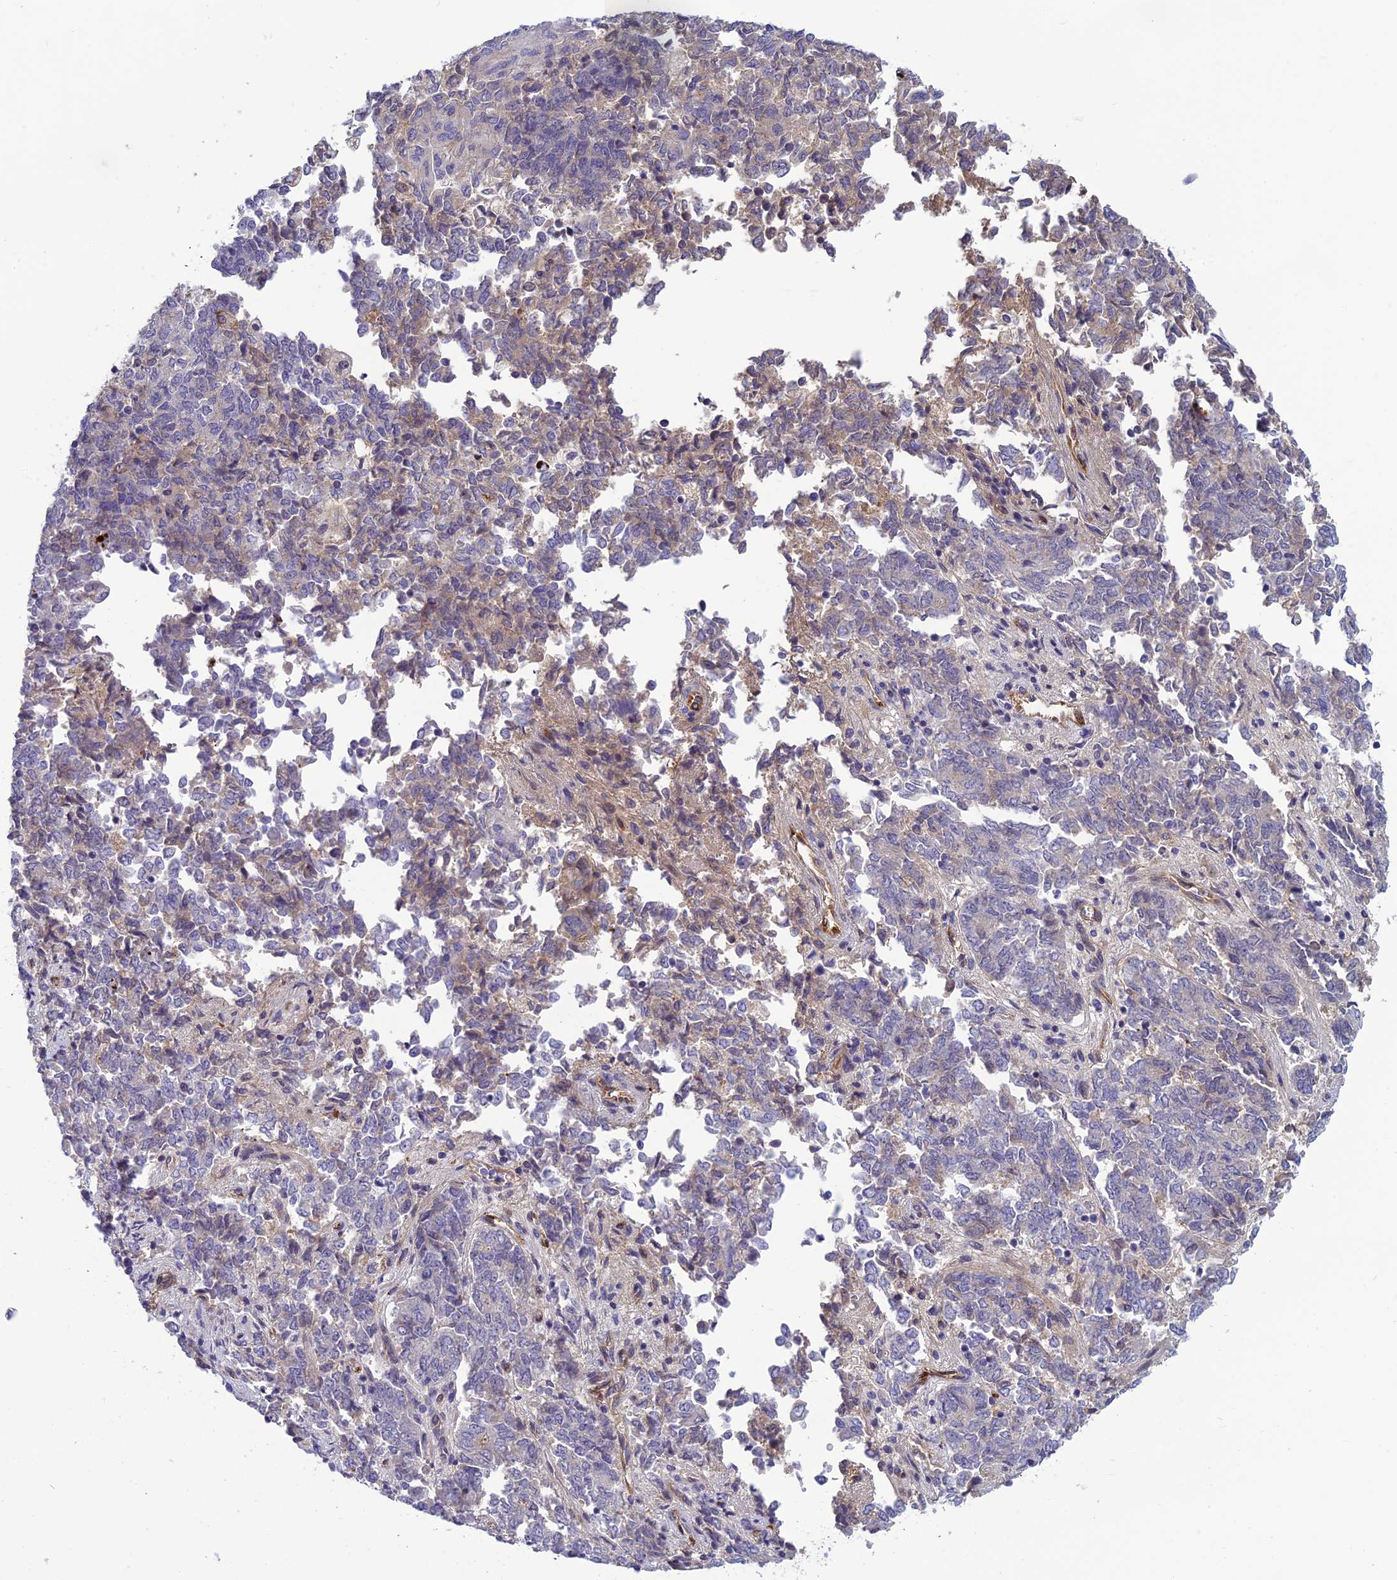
{"staining": {"intensity": "negative", "quantity": "none", "location": "none"}, "tissue": "endometrial cancer", "cell_type": "Tumor cells", "image_type": "cancer", "snomed": [{"axis": "morphology", "description": "Adenocarcinoma, NOS"}, {"axis": "topography", "description": "Endometrium"}], "caption": "High power microscopy photomicrograph of an IHC photomicrograph of endometrial adenocarcinoma, revealing no significant expression in tumor cells. Brightfield microscopy of immunohistochemistry stained with DAB (3,3'-diaminobenzidine) (brown) and hematoxylin (blue), captured at high magnification.", "gene": "CLEC11A", "patient": {"sex": "female", "age": 80}}